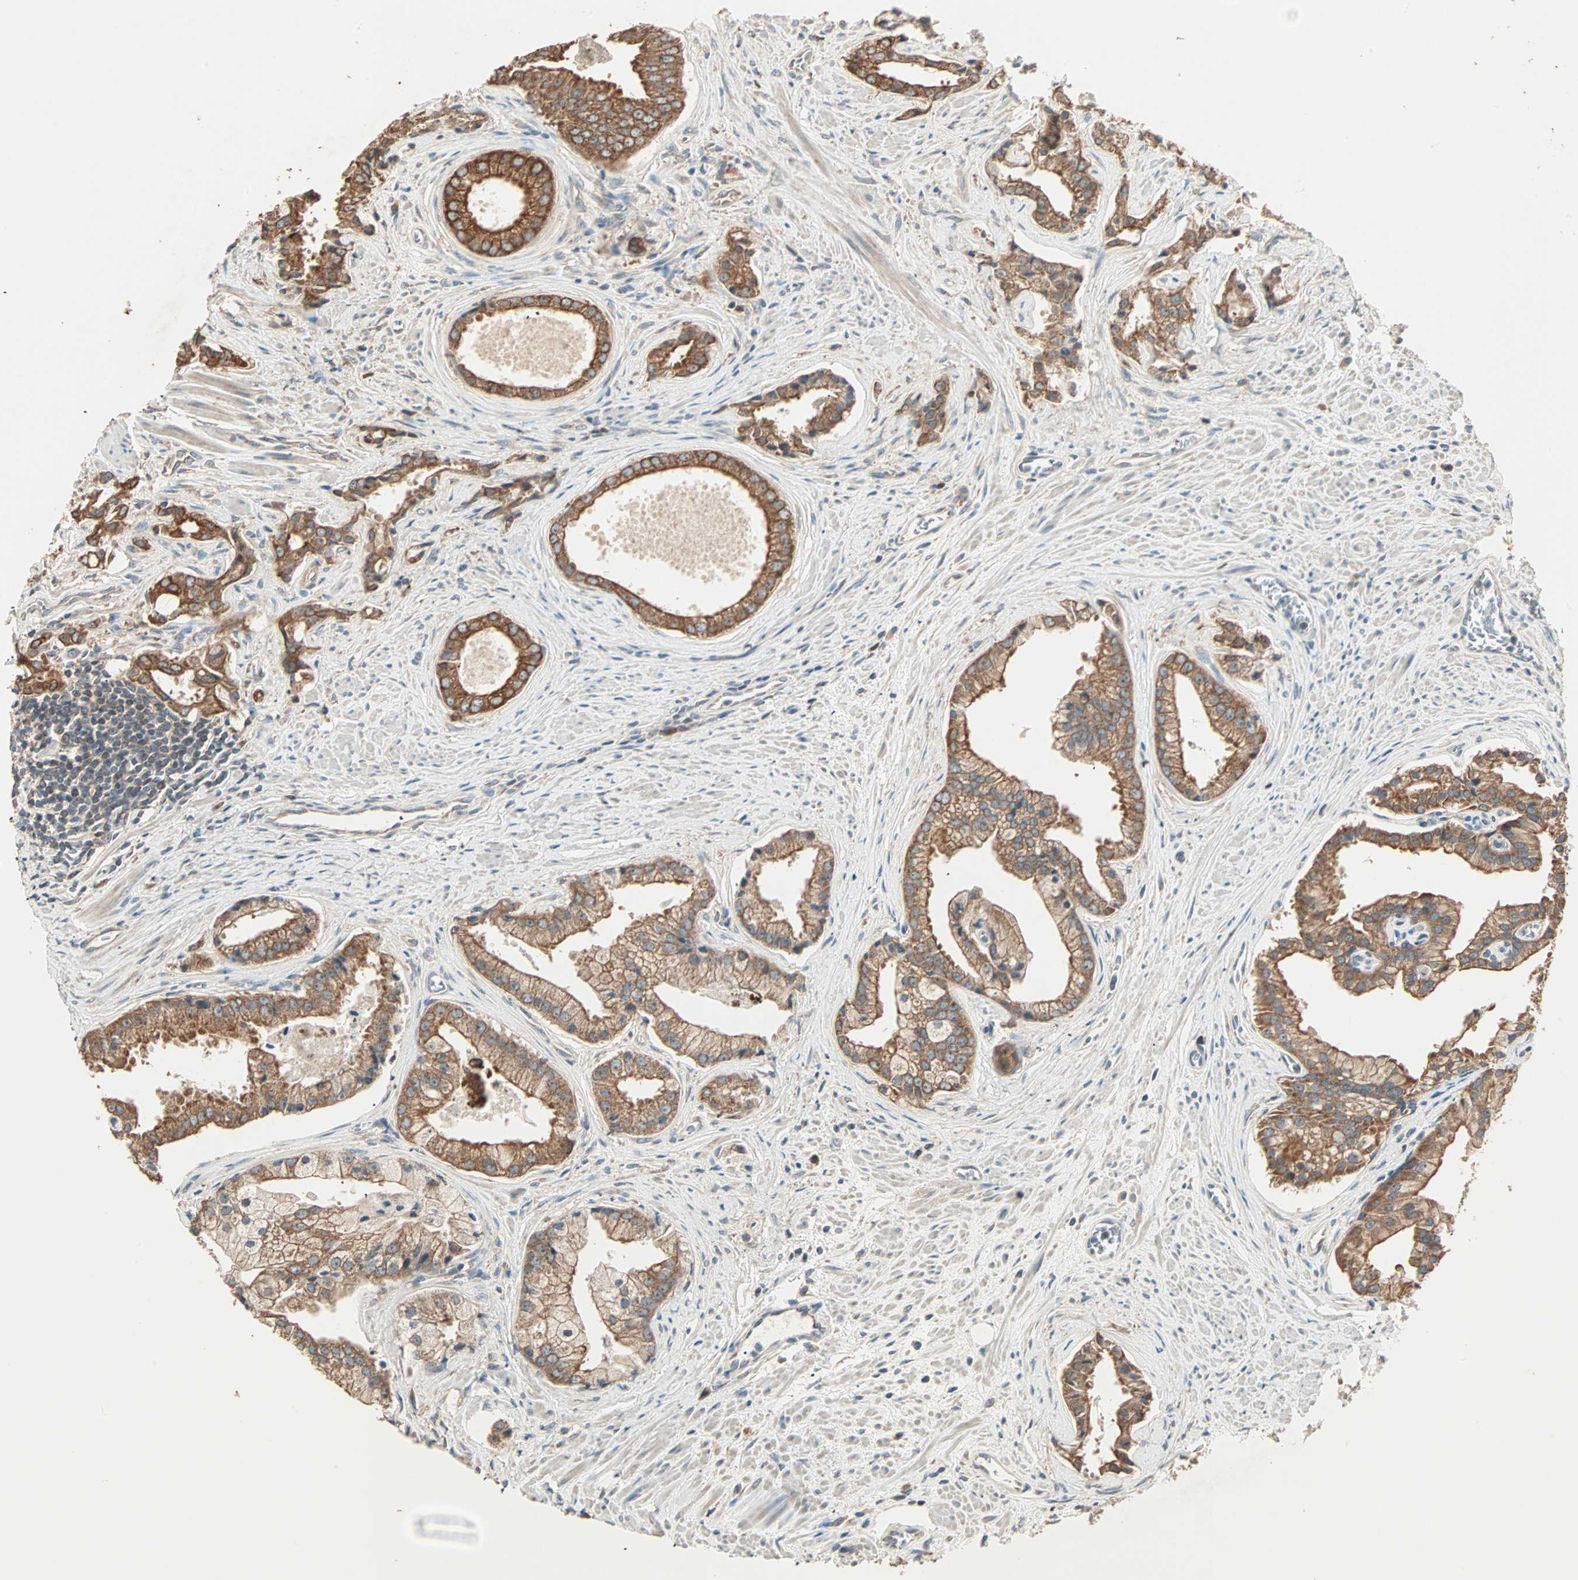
{"staining": {"intensity": "strong", "quantity": ">75%", "location": "cytoplasmic/membranous"}, "tissue": "prostate cancer", "cell_type": "Tumor cells", "image_type": "cancer", "snomed": [{"axis": "morphology", "description": "Adenocarcinoma, High grade"}, {"axis": "topography", "description": "Prostate"}], "caption": "Protein staining of adenocarcinoma (high-grade) (prostate) tissue displays strong cytoplasmic/membranous staining in approximately >75% of tumor cells.", "gene": "EIF4G2", "patient": {"sex": "male", "age": 67}}